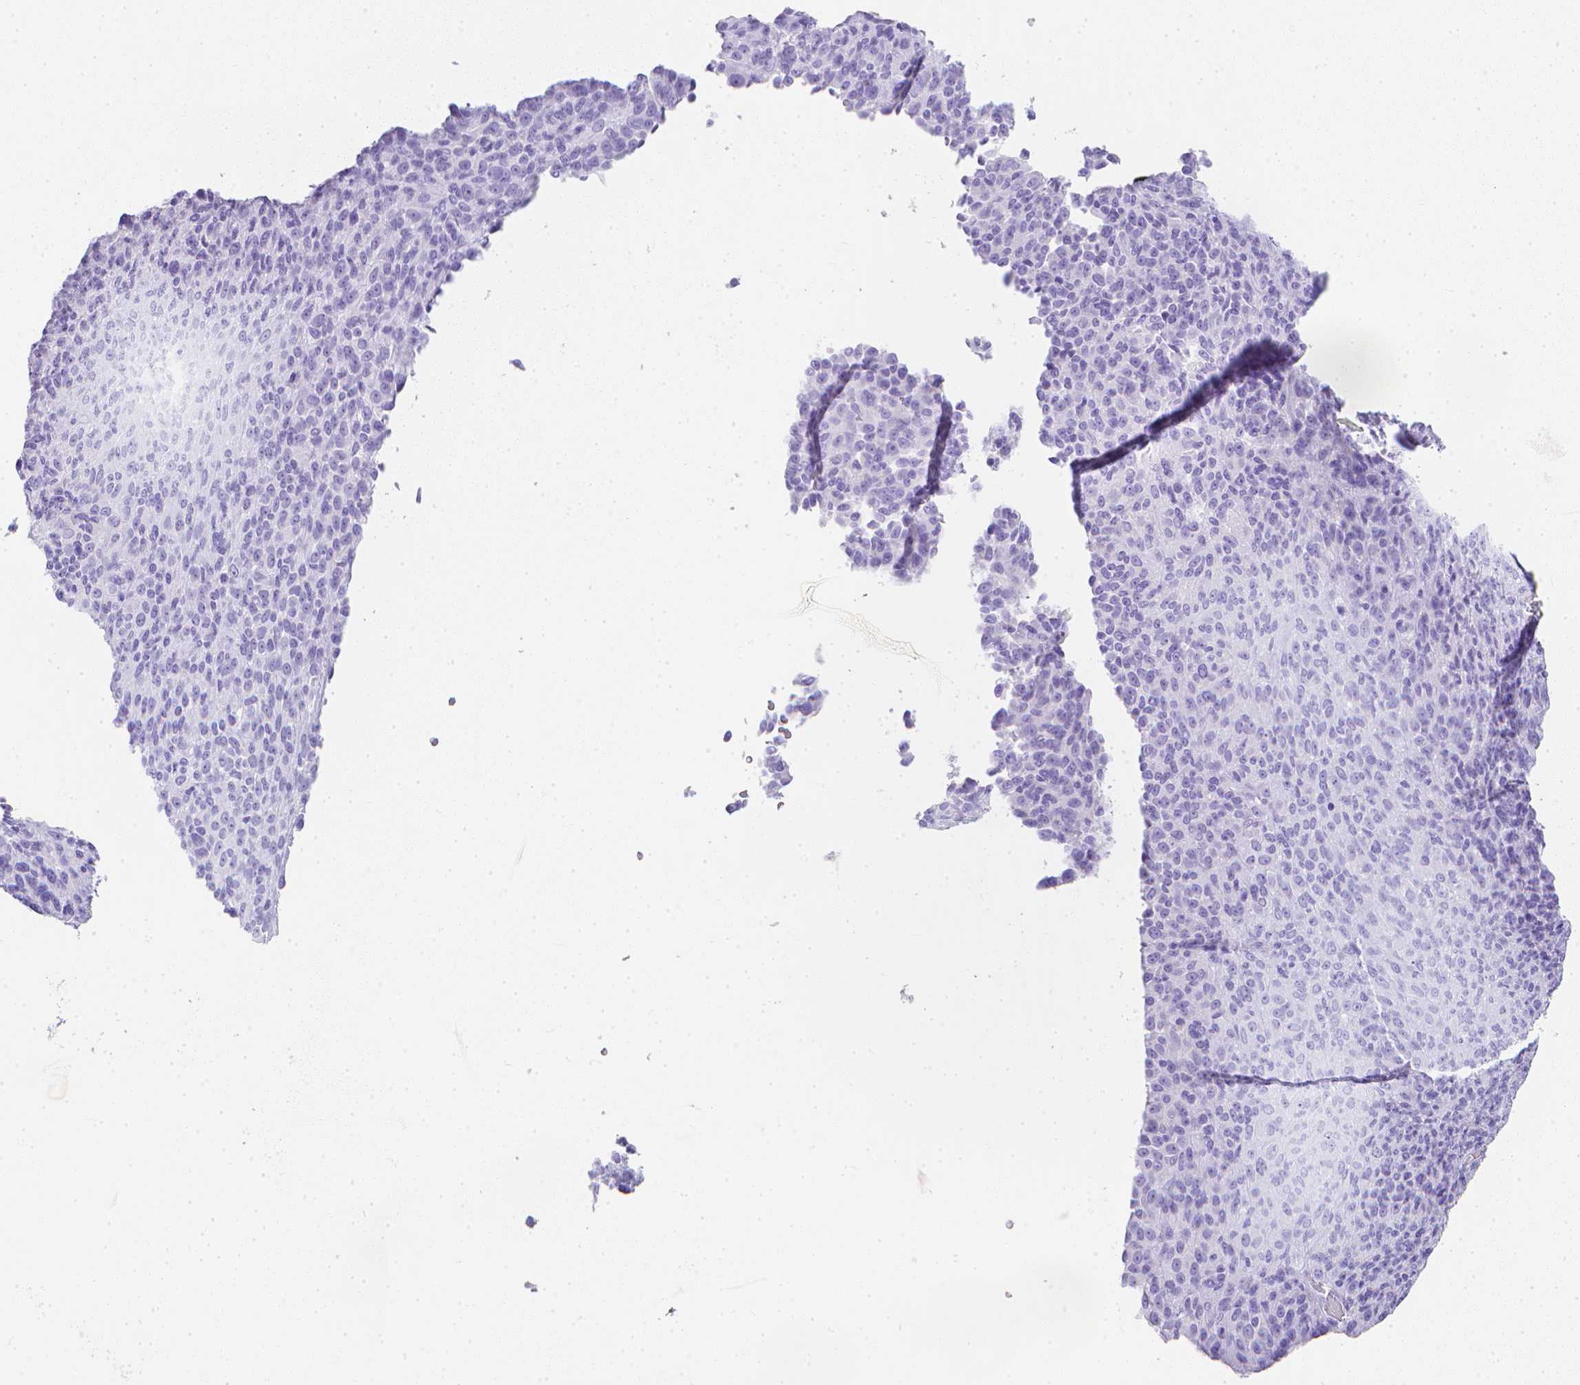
{"staining": {"intensity": "negative", "quantity": "none", "location": "none"}, "tissue": "melanoma", "cell_type": "Tumor cells", "image_type": "cancer", "snomed": [{"axis": "morphology", "description": "Malignant melanoma, Metastatic site"}, {"axis": "topography", "description": "Brain"}], "caption": "This histopathology image is of melanoma stained with immunohistochemistry to label a protein in brown with the nuclei are counter-stained blue. There is no positivity in tumor cells. (DAB IHC visualized using brightfield microscopy, high magnification).", "gene": "LGALS4", "patient": {"sex": "female", "age": 56}}